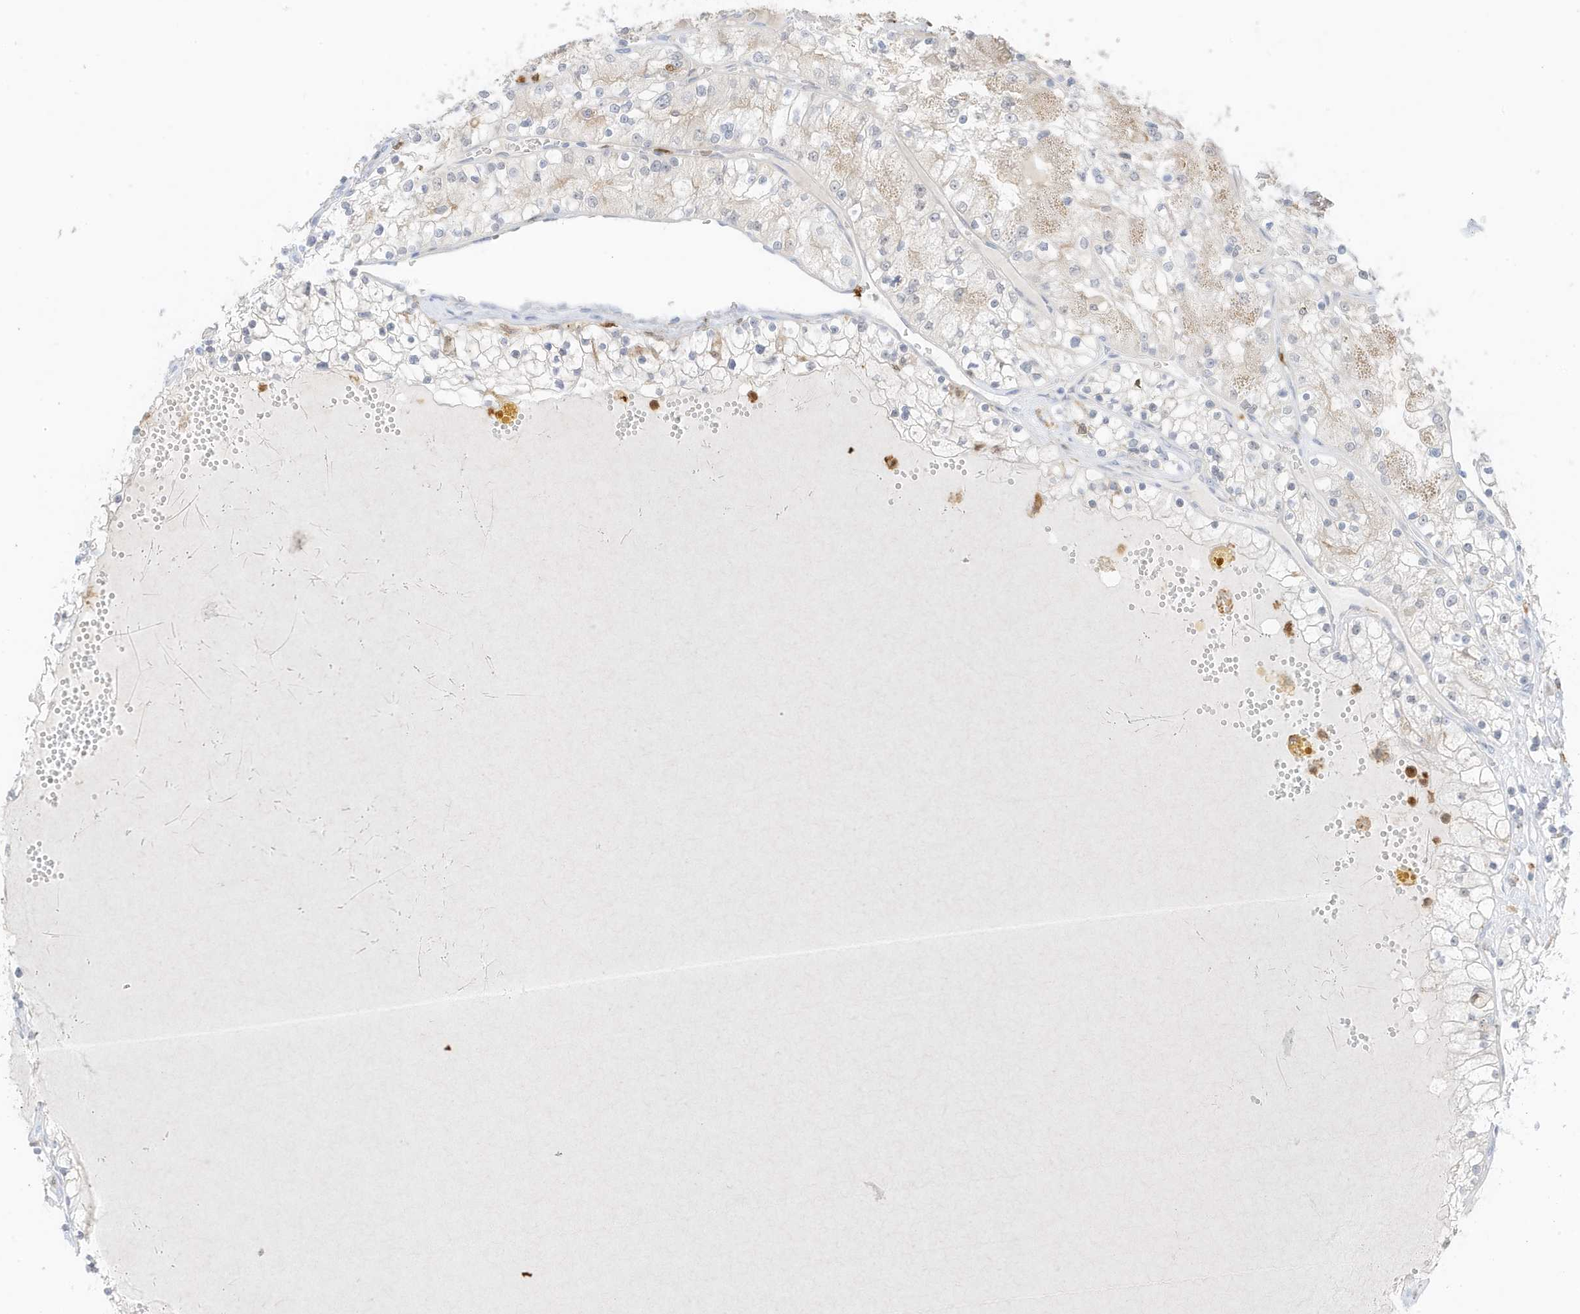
{"staining": {"intensity": "negative", "quantity": "none", "location": "none"}, "tissue": "renal cancer", "cell_type": "Tumor cells", "image_type": "cancer", "snomed": [{"axis": "morphology", "description": "Normal tissue, NOS"}, {"axis": "morphology", "description": "Adenocarcinoma, NOS"}, {"axis": "topography", "description": "Kidney"}], "caption": "There is no significant positivity in tumor cells of renal adenocarcinoma. (DAB (3,3'-diaminobenzidine) immunohistochemistry, high magnification).", "gene": "GCA", "patient": {"sex": "male", "age": 68}}